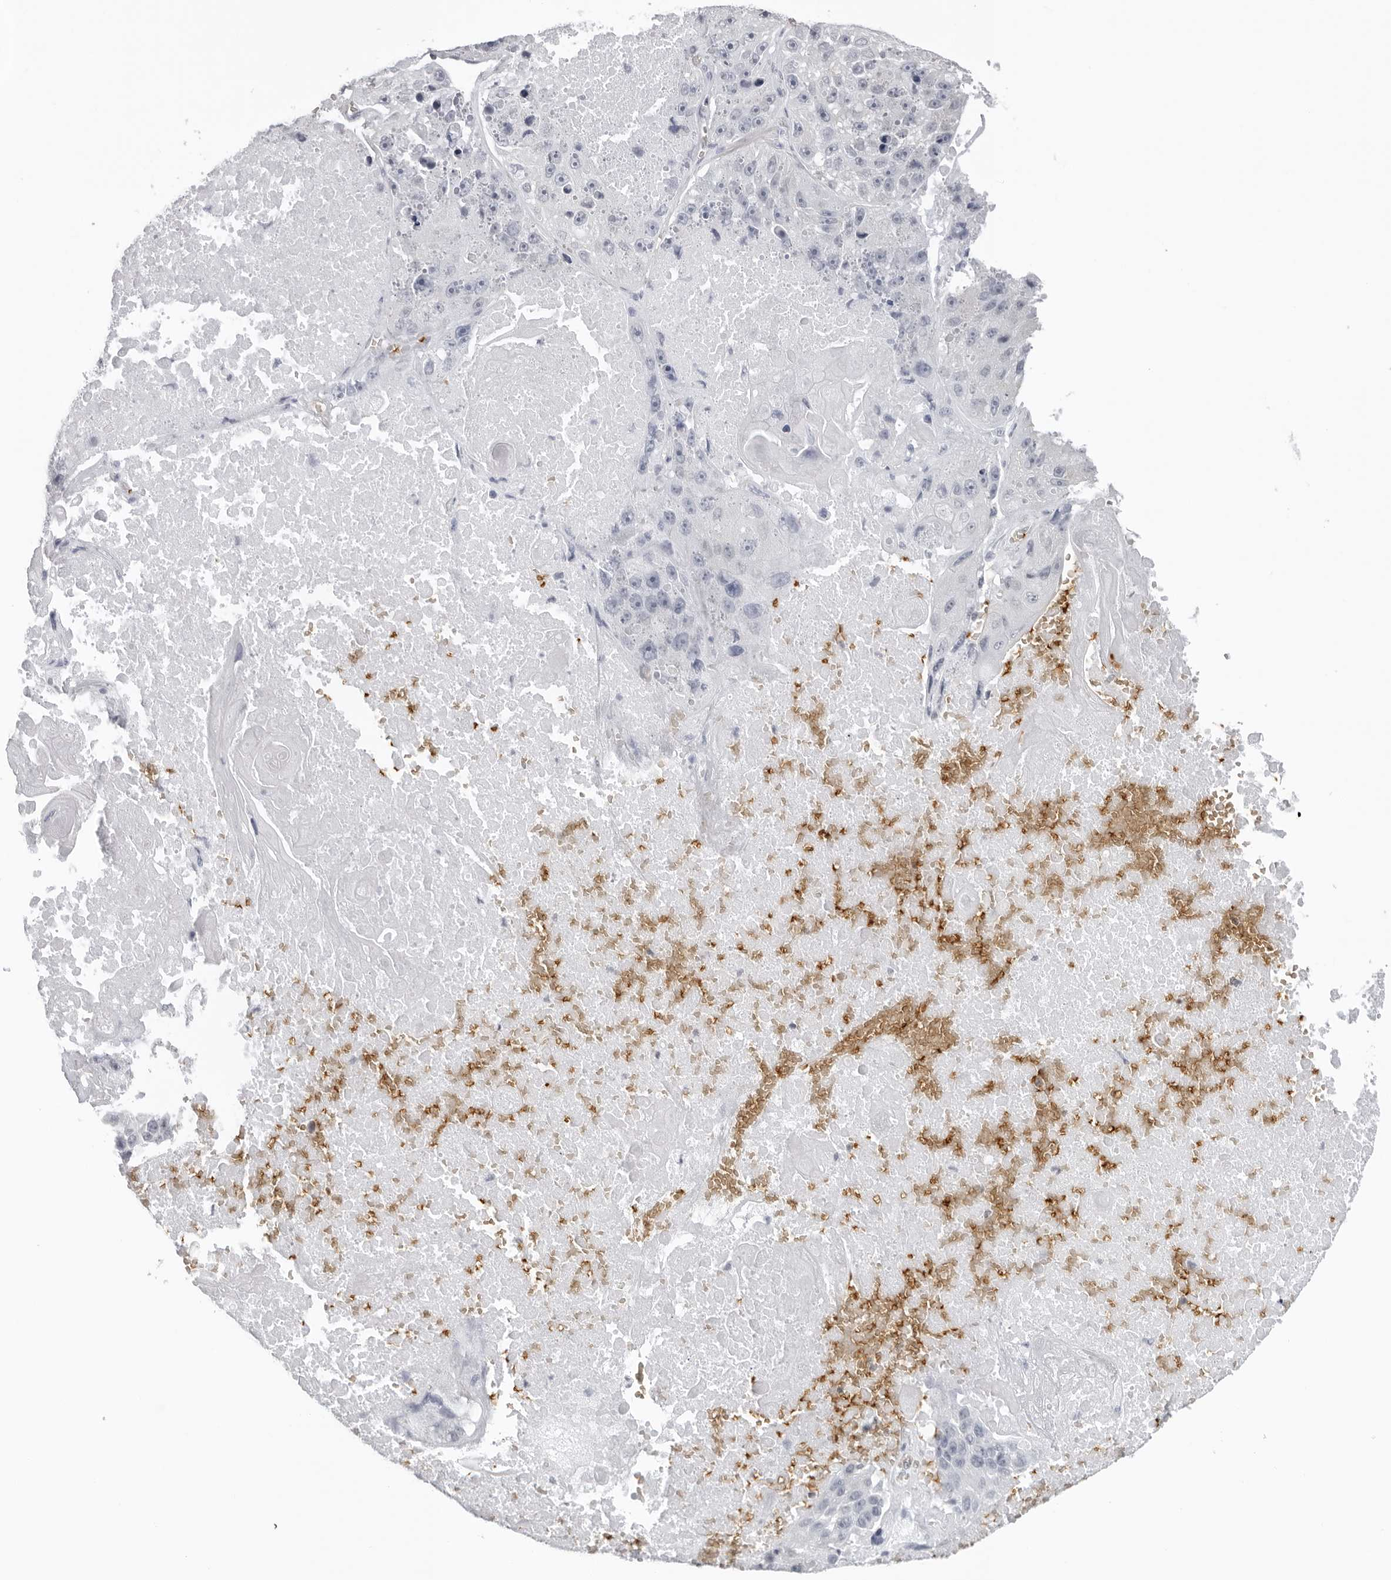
{"staining": {"intensity": "negative", "quantity": "none", "location": "none"}, "tissue": "lung cancer", "cell_type": "Tumor cells", "image_type": "cancer", "snomed": [{"axis": "morphology", "description": "Squamous cell carcinoma, NOS"}, {"axis": "topography", "description": "Lung"}], "caption": "A photomicrograph of squamous cell carcinoma (lung) stained for a protein displays no brown staining in tumor cells.", "gene": "EPB41", "patient": {"sex": "male", "age": 61}}